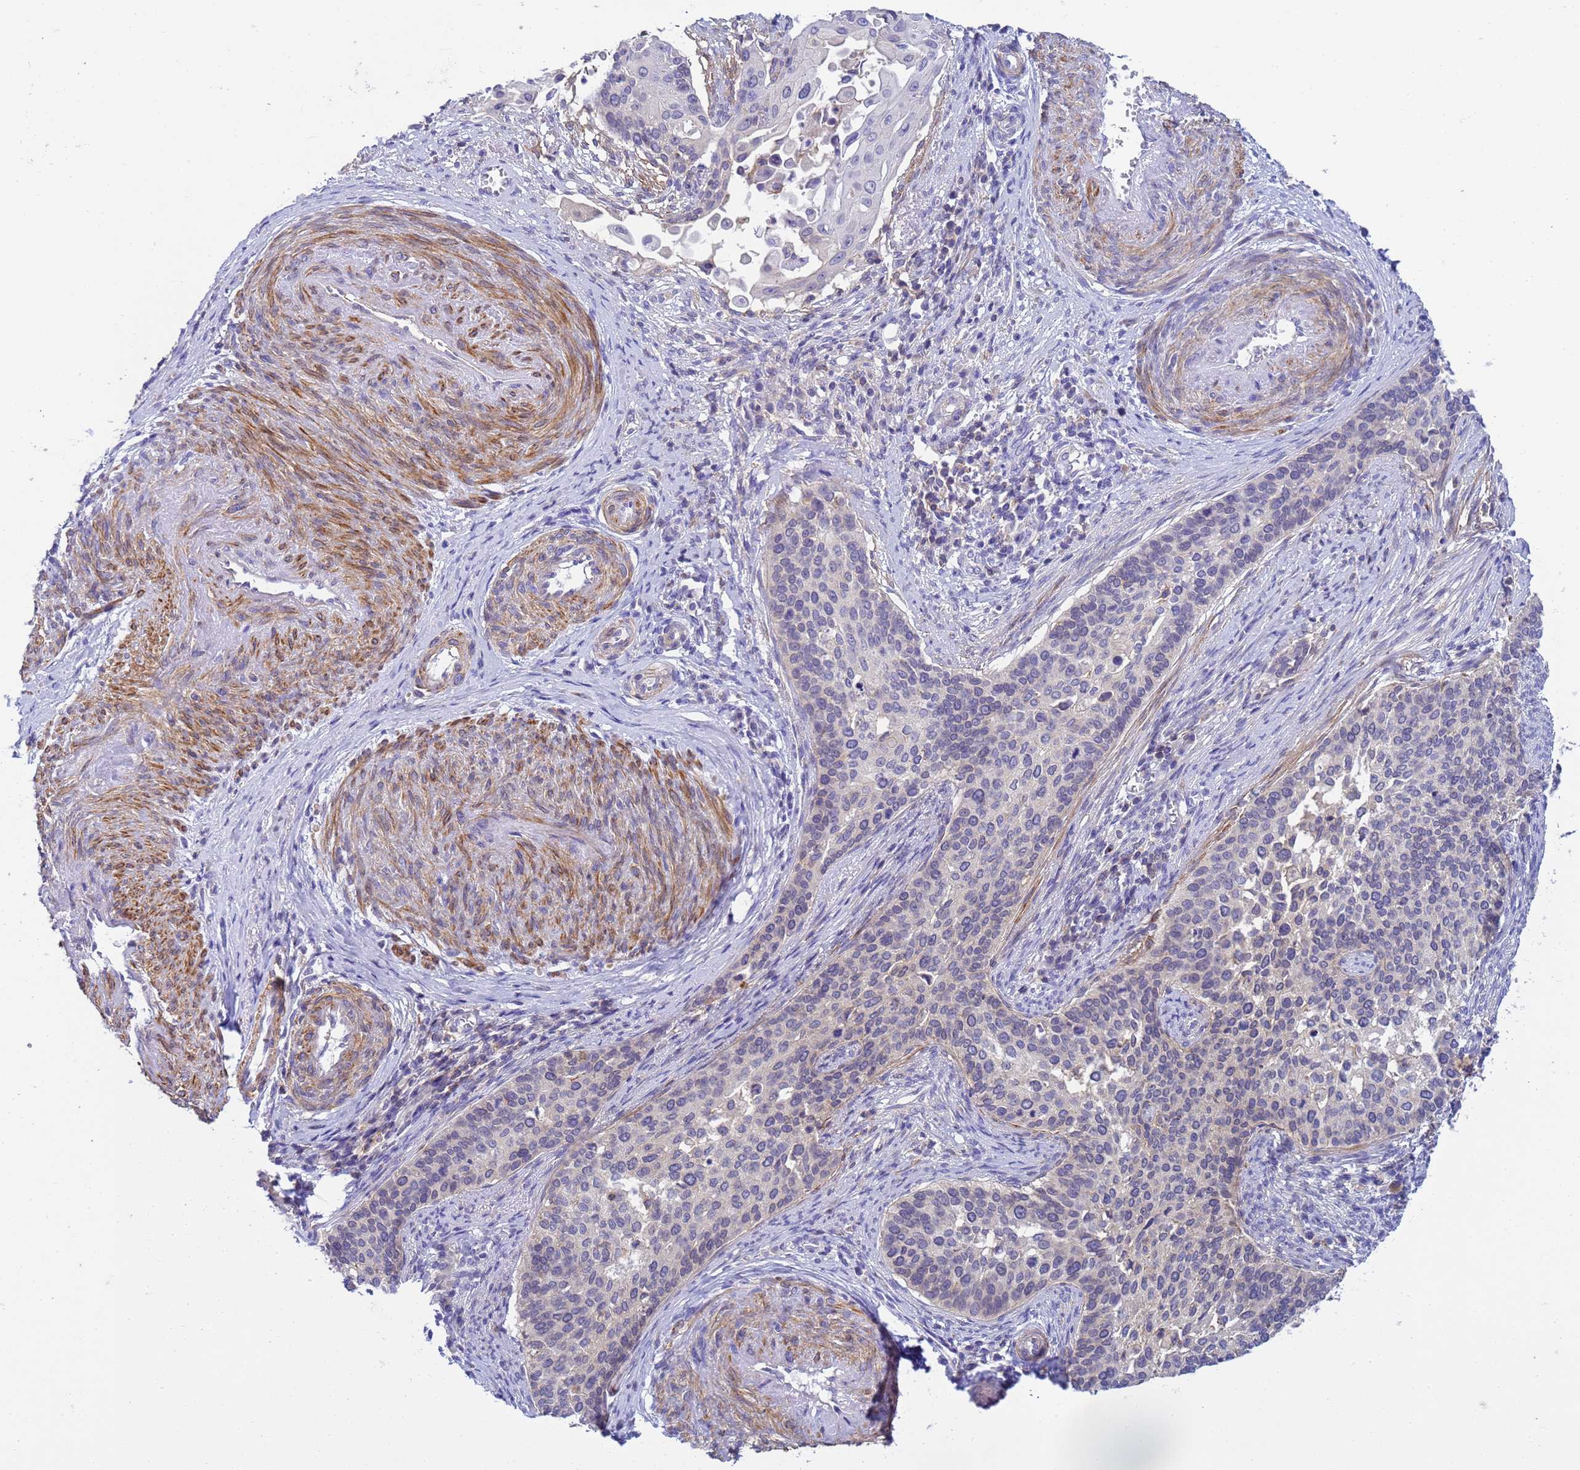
{"staining": {"intensity": "negative", "quantity": "none", "location": "none"}, "tissue": "cervical cancer", "cell_type": "Tumor cells", "image_type": "cancer", "snomed": [{"axis": "morphology", "description": "Squamous cell carcinoma, NOS"}, {"axis": "topography", "description": "Cervix"}], "caption": "High power microscopy photomicrograph of an immunohistochemistry image of cervical cancer, revealing no significant staining in tumor cells.", "gene": "KLHL13", "patient": {"sex": "female", "age": 44}}